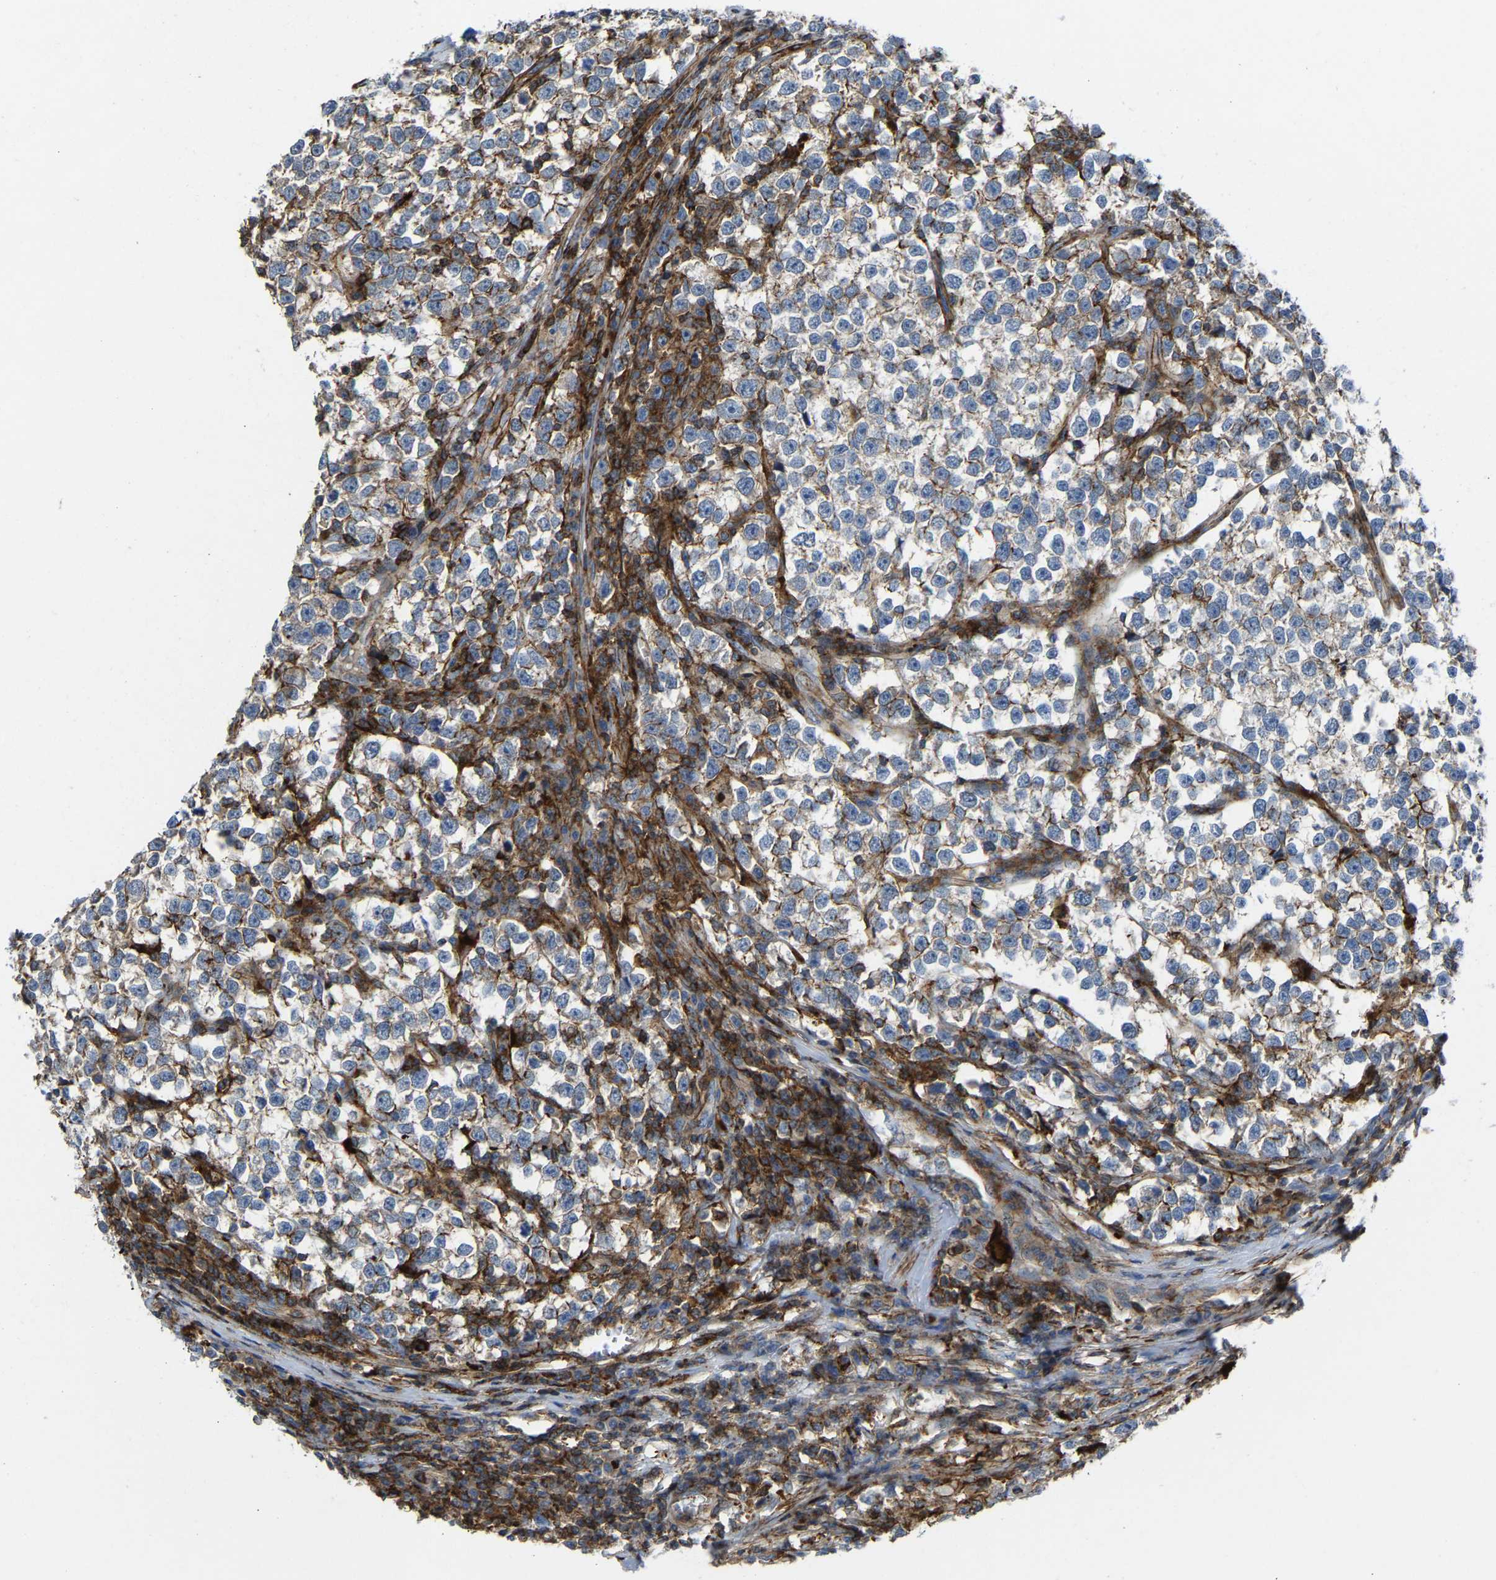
{"staining": {"intensity": "weak", "quantity": "25%-75%", "location": "cytoplasmic/membranous"}, "tissue": "testis cancer", "cell_type": "Tumor cells", "image_type": "cancer", "snomed": [{"axis": "morphology", "description": "Normal tissue, NOS"}, {"axis": "morphology", "description": "Seminoma, NOS"}, {"axis": "topography", "description": "Testis"}], "caption": "Tumor cells exhibit weak cytoplasmic/membranous expression in about 25%-75% of cells in testis cancer. (Brightfield microscopy of DAB IHC at high magnification).", "gene": "AGPAT2", "patient": {"sex": "male", "age": 43}}